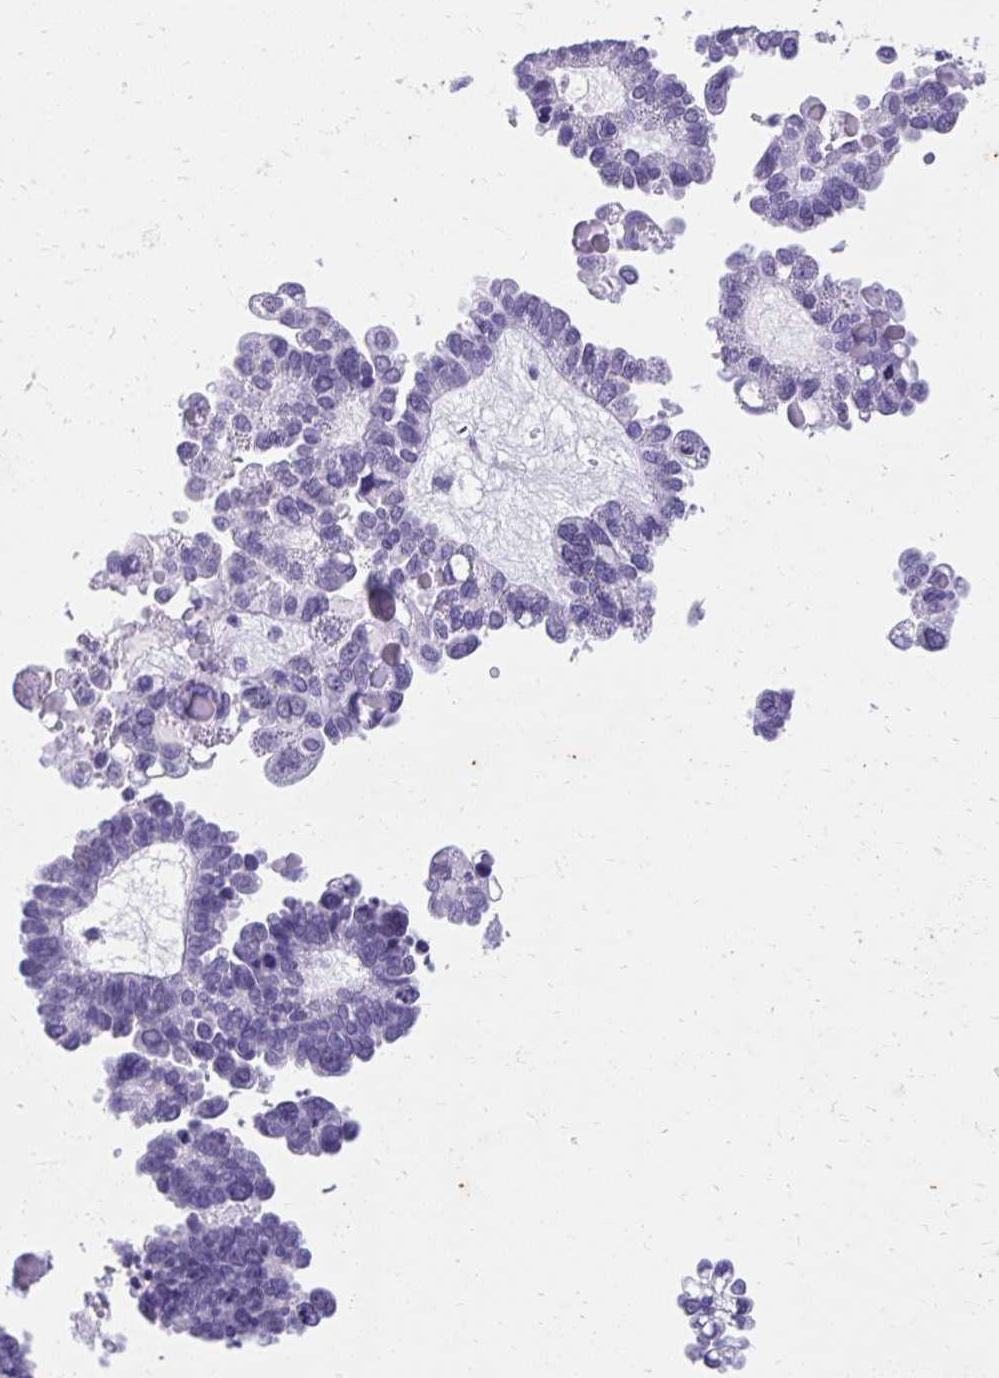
{"staining": {"intensity": "negative", "quantity": "none", "location": "none"}, "tissue": "ovarian cancer", "cell_type": "Tumor cells", "image_type": "cancer", "snomed": [{"axis": "morphology", "description": "Cystadenocarcinoma, serous, NOS"}, {"axis": "topography", "description": "Ovary"}], "caption": "The IHC photomicrograph has no significant positivity in tumor cells of serous cystadenocarcinoma (ovarian) tissue.", "gene": "KLK1", "patient": {"sex": "female", "age": 51}}